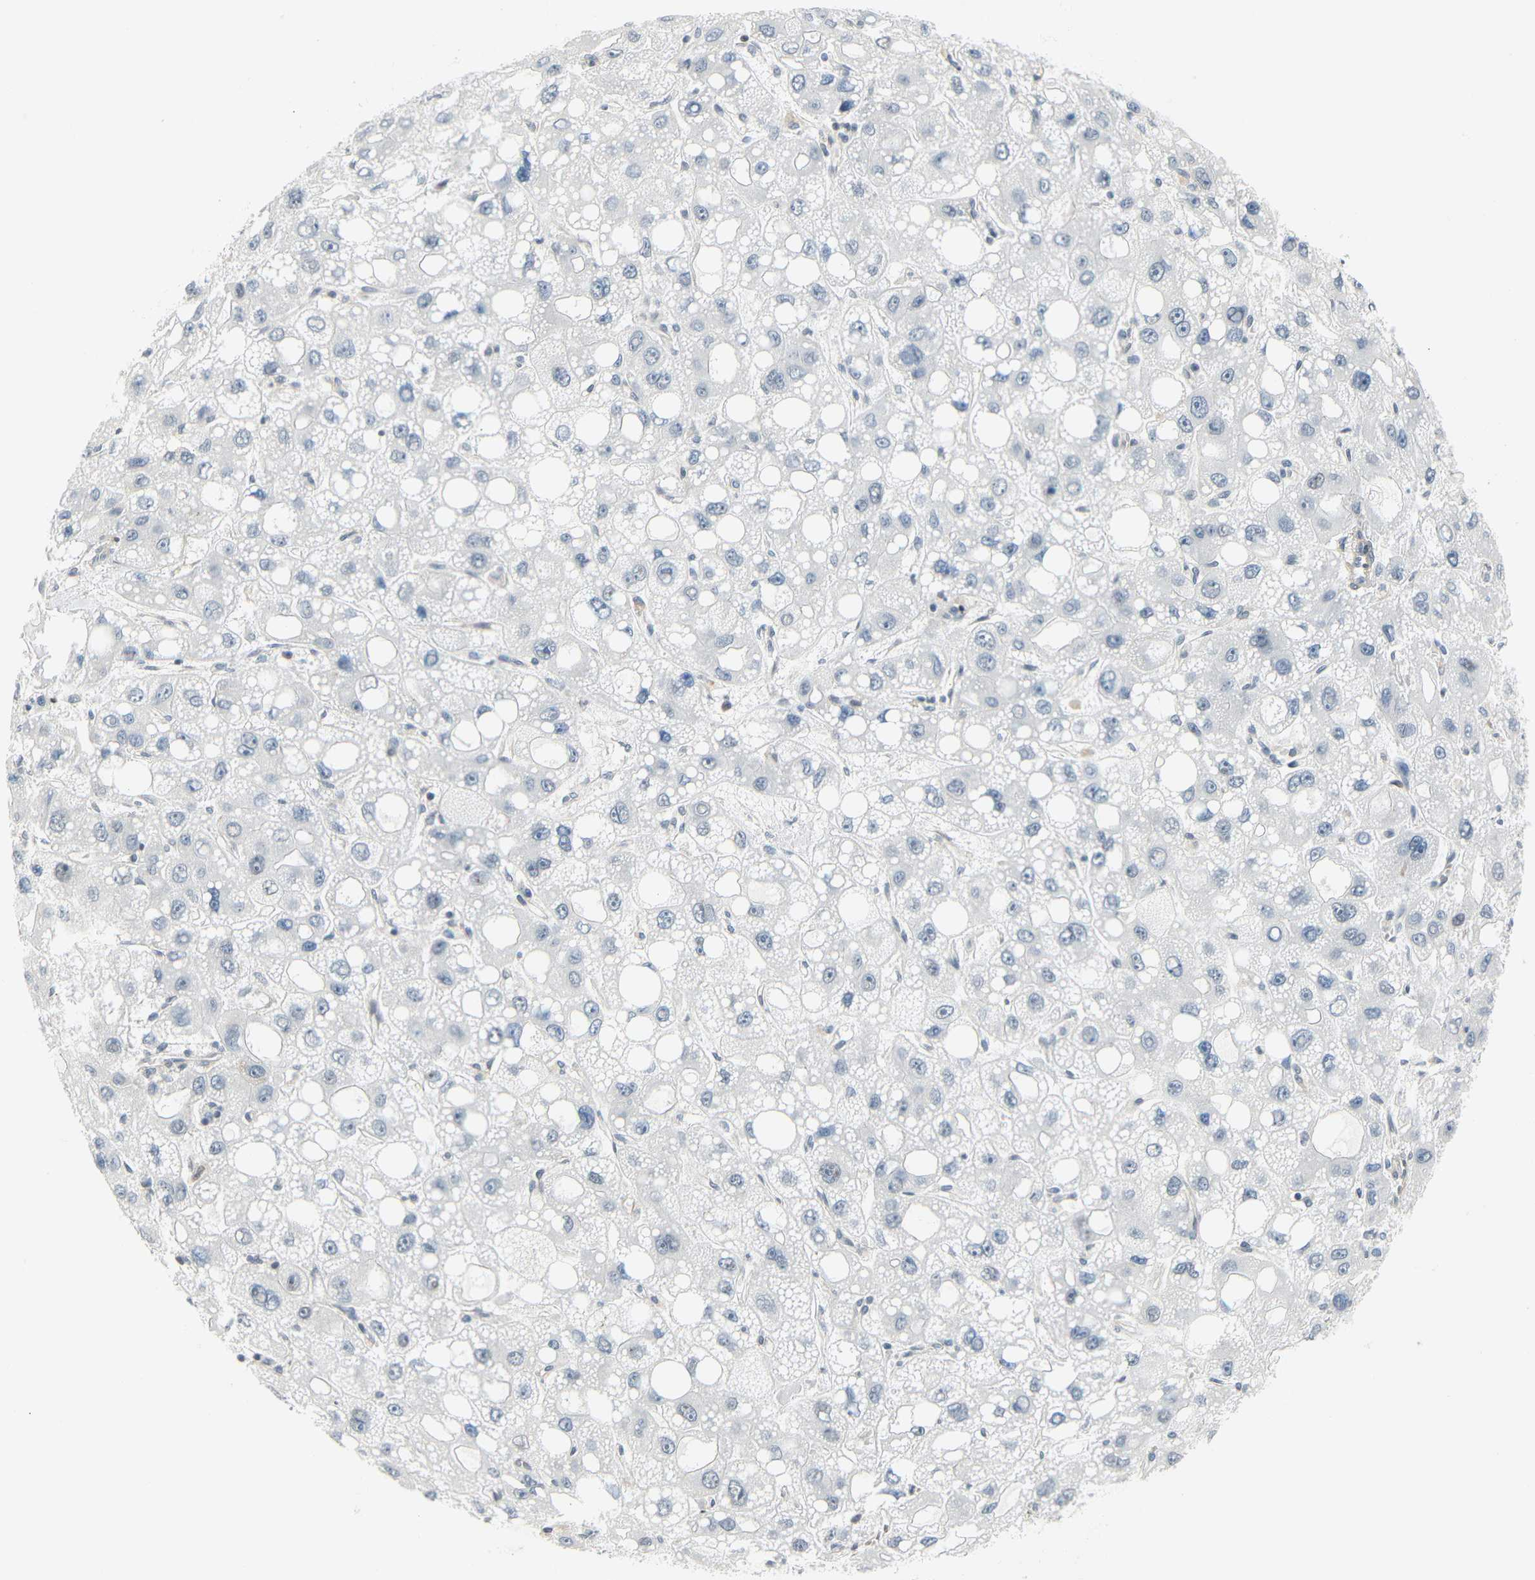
{"staining": {"intensity": "negative", "quantity": "none", "location": "none"}, "tissue": "liver cancer", "cell_type": "Tumor cells", "image_type": "cancer", "snomed": [{"axis": "morphology", "description": "Carcinoma, Hepatocellular, NOS"}, {"axis": "topography", "description": "Liver"}], "caption": "This is an immunohistochemistry (IHC) histopathology image of hepatocellular carcinoma (liver). There is no staining in tumor cells.", "gene": "IMPG2", "patient": {"sex": "male", "age": 55}}